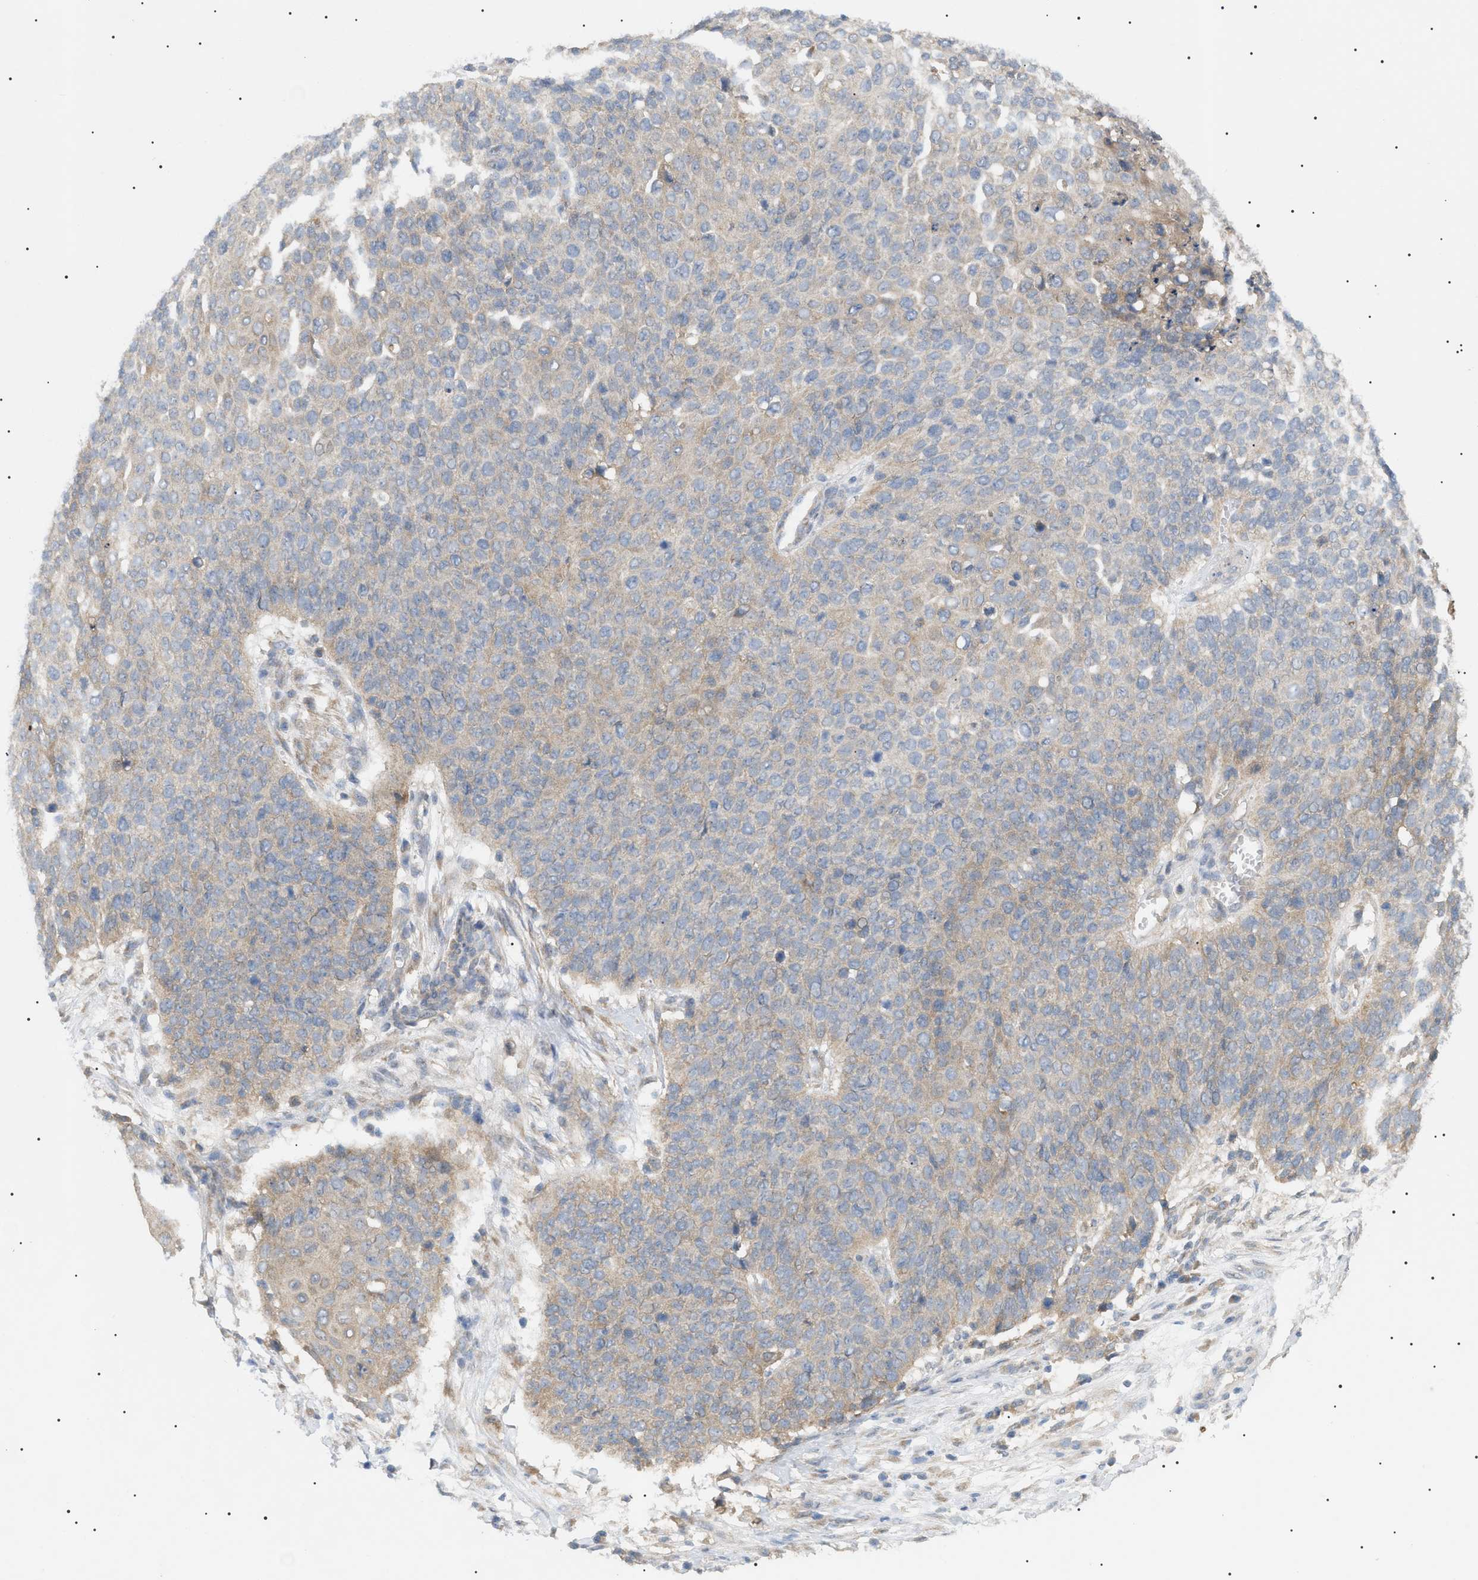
{"staining": {"intensity": "weak", "quantity": "<25%", "location": "cytoplasmic/membranous"}, "tissue": "cervical cancer", "cell_type": "Tumor cells", "image_type": "cancer", "snomed": [{"axis": "morphology", "description": "Squamous cell carcinoma, NOS"}, {"axis": "topography", "description": "Cervix"}], "caption": "Cervical cancer was stained to show a protein in brown. There is no significant staining in tumor cells.", "gene": "IRS2", "patient": {"sex": "female", "age": 39}}